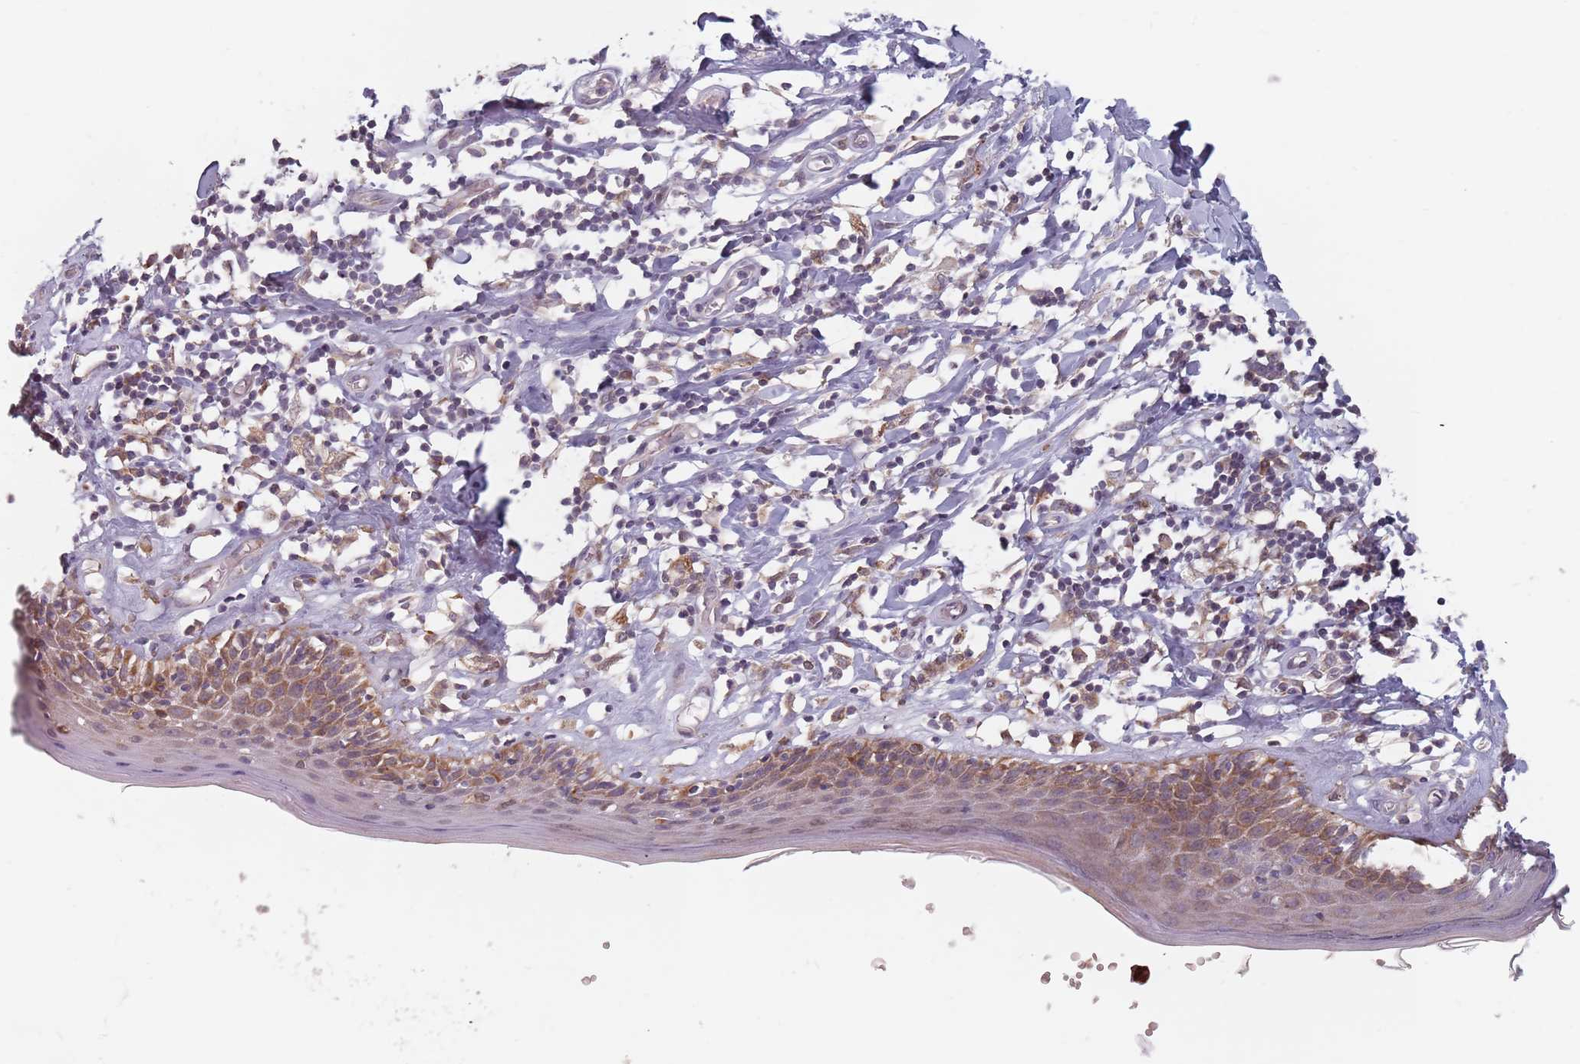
{"staining": {"intensity": "moderate", "quantity": "25%-75%", "location": "cytoplasmic/membranous"}, "tissue": "skin", "cell_type": "Epidermal cells", "image_type": "normal", "snomed": [{"axis": "morphology", "description": "Normal tissue, NOS"}, {"axis": "topography", "description": "Adipose tissue"}, {"axis": "topography", "description": "Vascular tissue"}, {"axis": "topography", "description": "Vulva"}, {"axis": "topography", "description": "Peripheral nerve tissue"}], "caption": "Immunohistochemical staining of benign skin displays 25%-75% levels of moderate cytoplasmic/membranous protein positivity in approximately 25%-75% of epidermal cells. (DAB IHC, brown staining for protein, blue staining for nuclei).", "gene": "ADAL", "patient": {"sex": "female", "age": 86}}